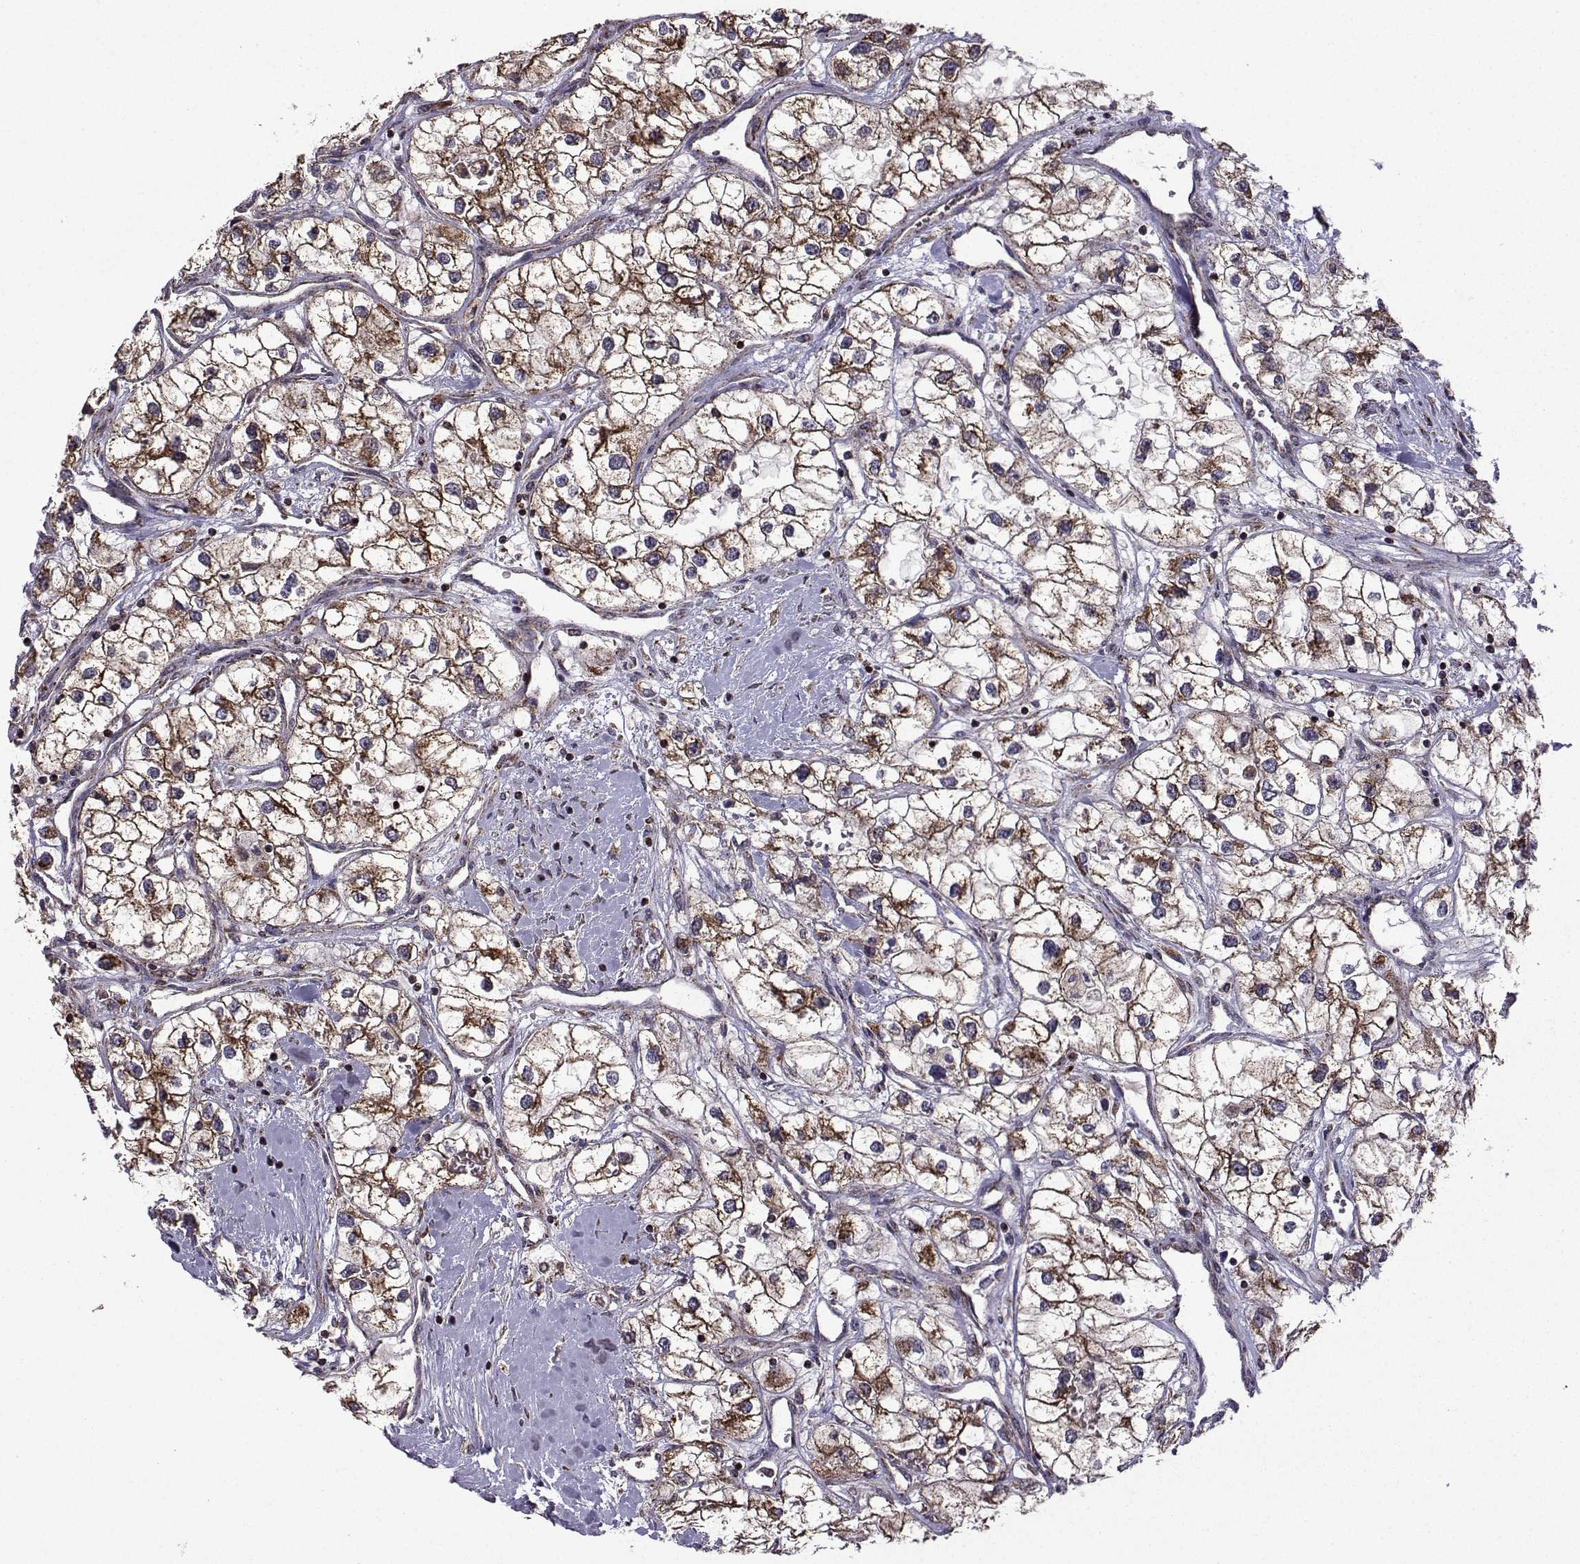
{"staining": {"intensity": "strong", "quantity": ">75%", "location": "cytoplasmic/membranous"}, "tissue": "renal cancer", "cell_type": "Tumor cells", "image_type": "cancer", "snomed": [{"axis": "morphology", "description": "Adenocarcinoma, NOS"}, {"axis": "topography", "description": "Kidney"}], "caption": "Protein analysis of renal cancer tissue exhibits strong cytoplasmic/membranous staining in approximately >75% of tumor cells.", "gene": "TAB2", "patient": {"sex": "male", "age": 59}}